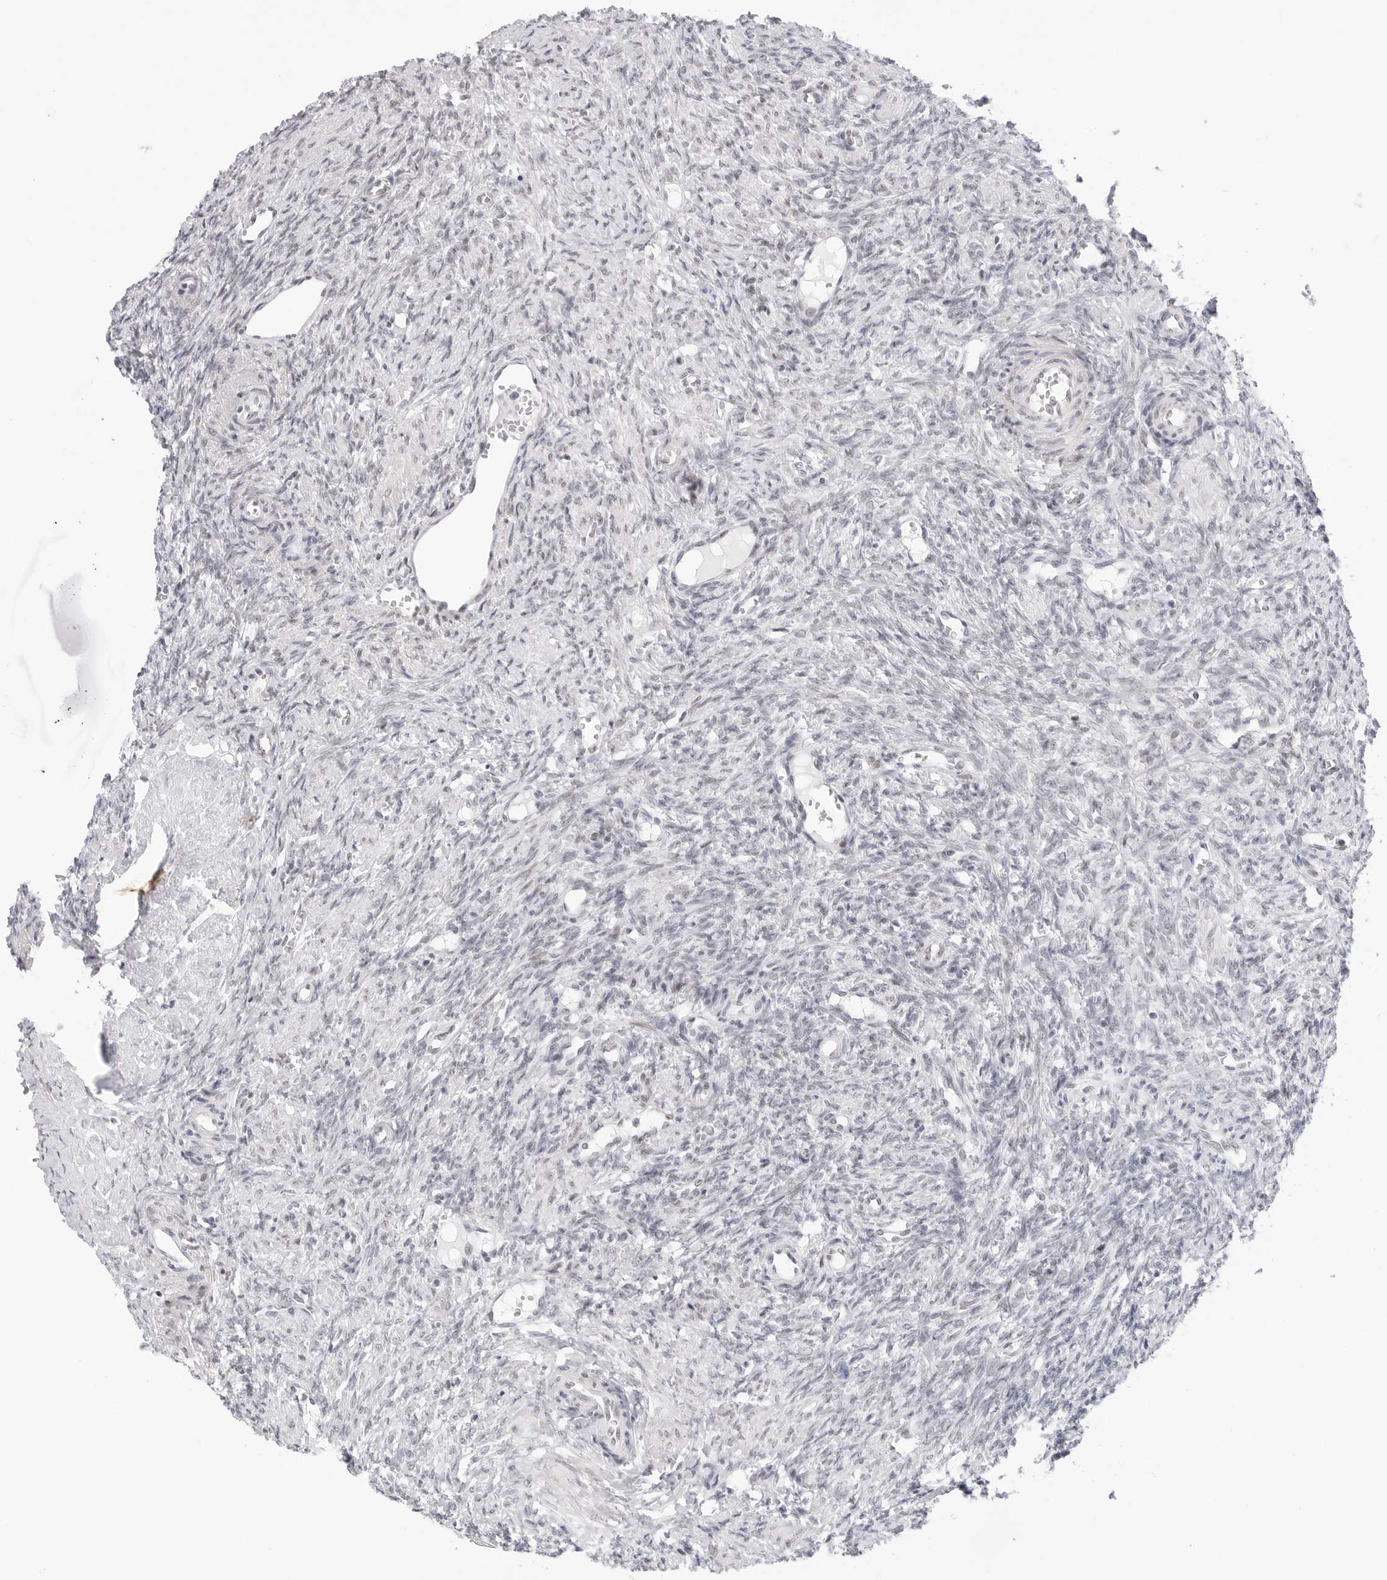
{"staining": {"intensity": "strong", "quantity": ">75%", "location": "cytoplasmic/membranous,nuclear"}, "tissue": "ovary", "cell_type": "Follicle cells", "image_type": "normal", "snomed": [{"axis": "morphology", "description": "Normal tissue, NOS"}, {"axis": "topography", "description": "Ovary"}], "caption": "Ovary stained with DAB (3,3'-diaminobenzidine) IHC demonstrates high levels of strong cytoplasmic/membranous,nuclear expression in approximately >75% of follicle cells.", "gene": "C1orf162", "patient": {"sex": "female", "age": 41}}